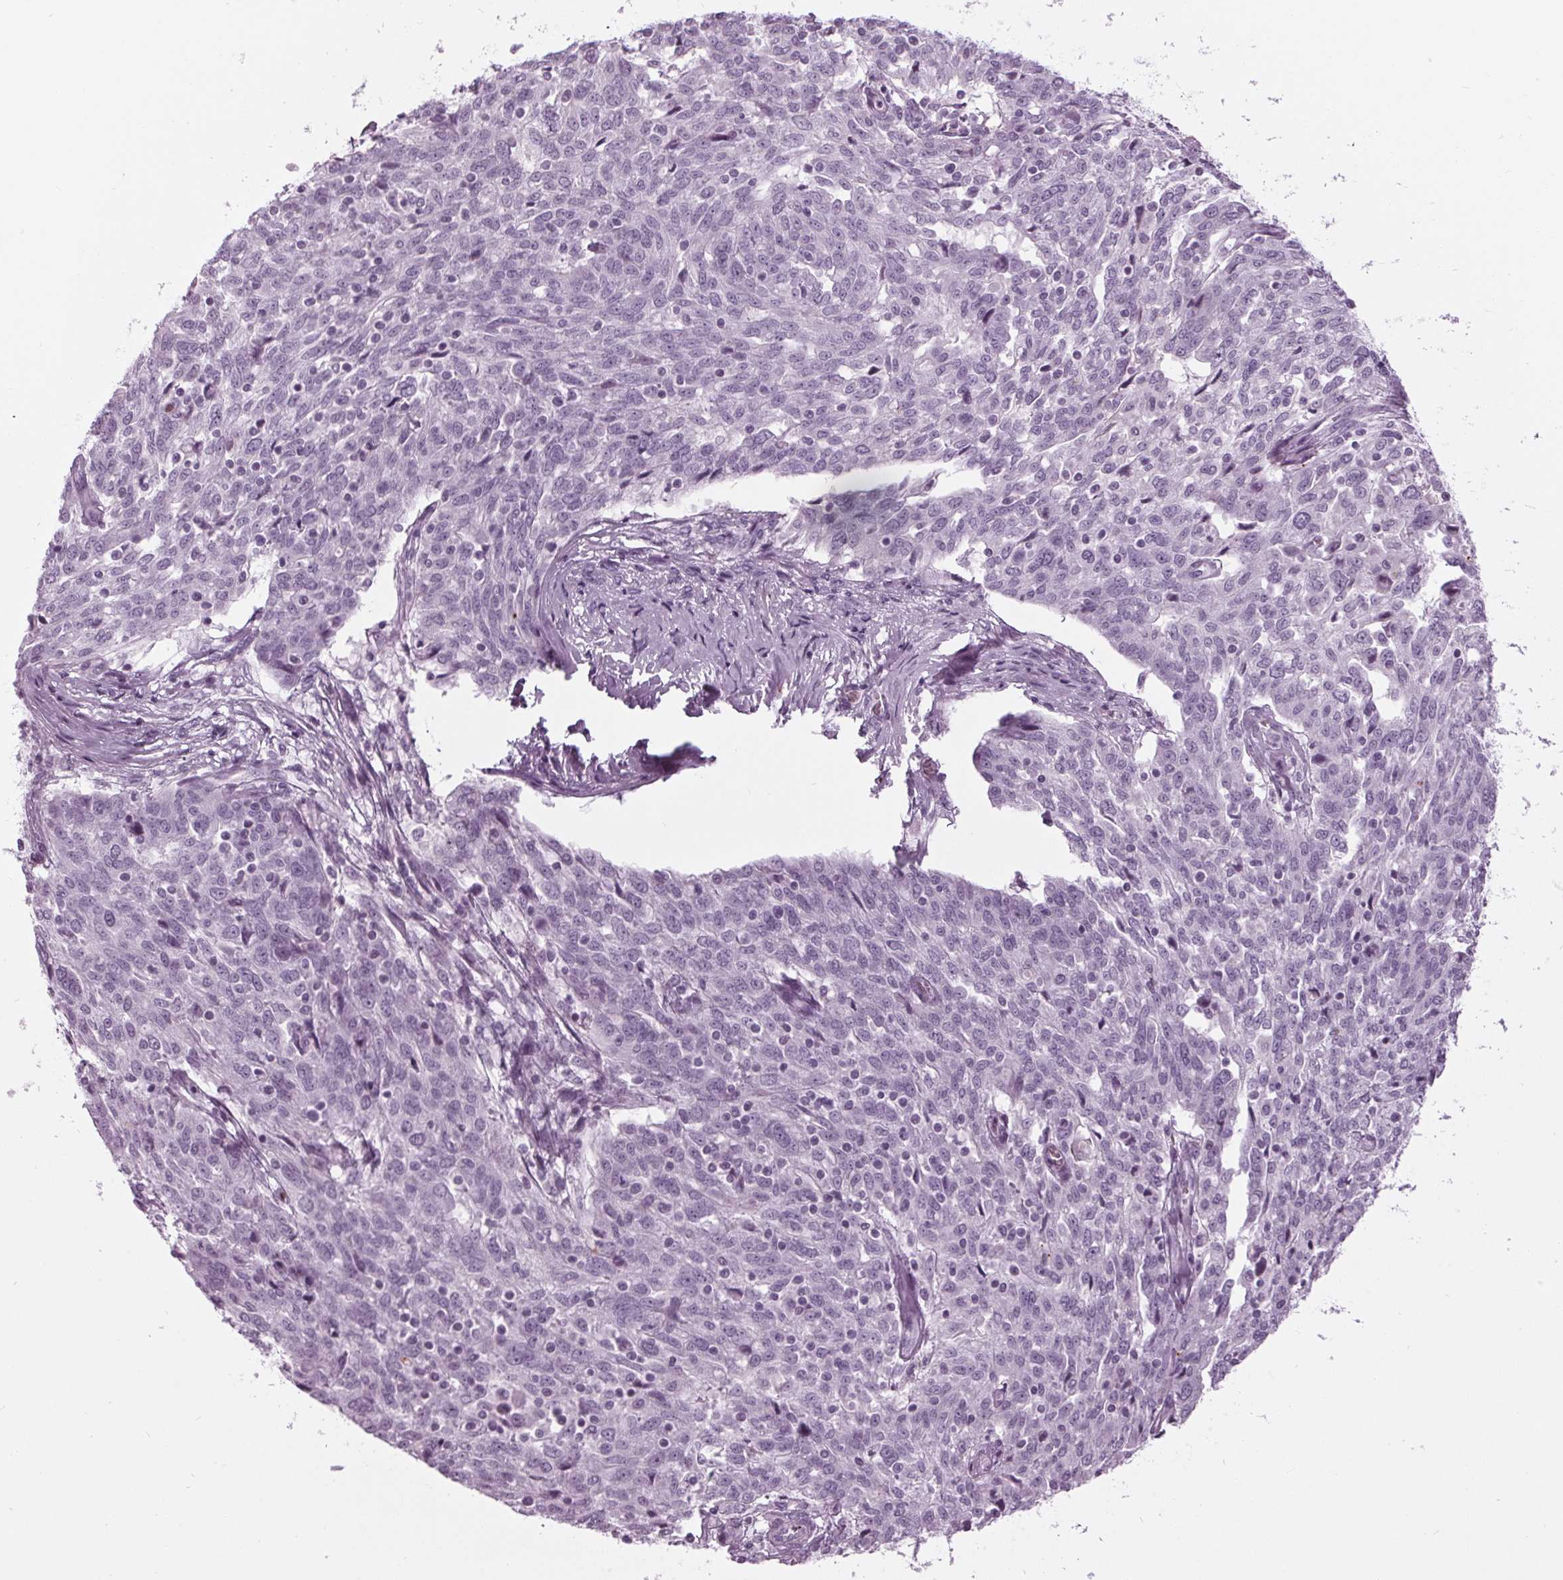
{"staining": {"intensity": "negative", "quantity": "none", "location": "none"}, "tissue": "ovarian cancer", "cell_type": "Tumor cells", "image_type": "cancer", "snomed": [{"axis": "morphology", "description": "Cystadenocarcinoma, serous, NOS"}, {"axis": "topography", "description": "Ovary"}], "caption": "There is no significant positivity in tumor cells of ovarian cancer.", "gene": "CYP3A43", "patient": {"sex": "female", "age": 67}}